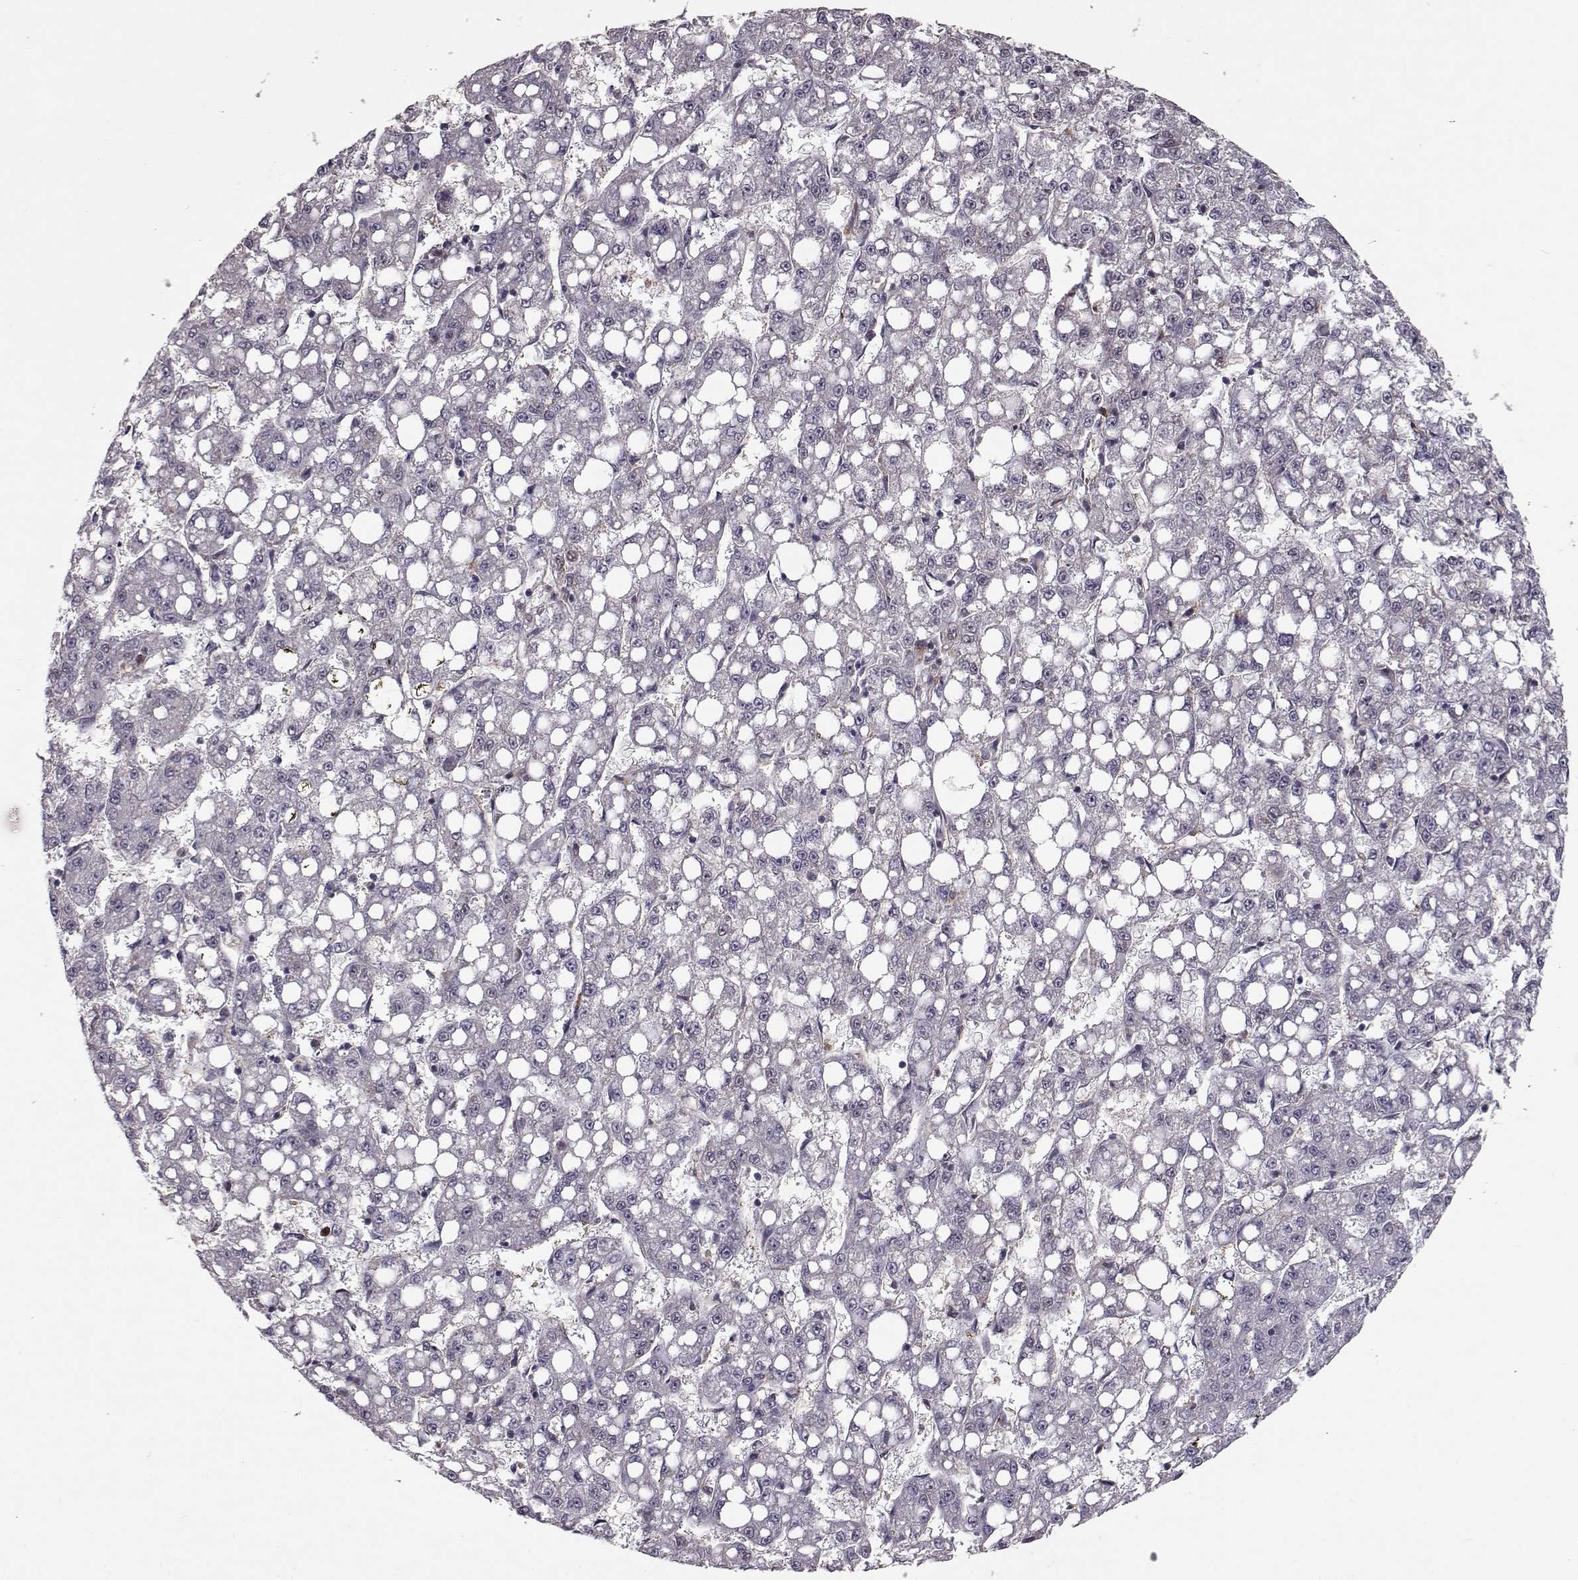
{"staining": {"intensity": "negative", "quantity": "none", "location": "none"}, "tissue": "liver cancer", "cell_type": "Tumor cells", "image_type": "cancer", "snomed": [{"axis": "morphology", "description": "Carcinoma, Hepatocellular, NOS"}, {"axis": "topography", "description": "Liver"}], "caption": "DAB immunohistochemical staining of hepatocellular carcinoma (liver) exhibits no significant staining in tumor cells. (Immunohistochemistry (ihc), brightfield microscopy, high magnification).", "gene": "RANBP1", "patient": {"sex": "female", "age": 65}}